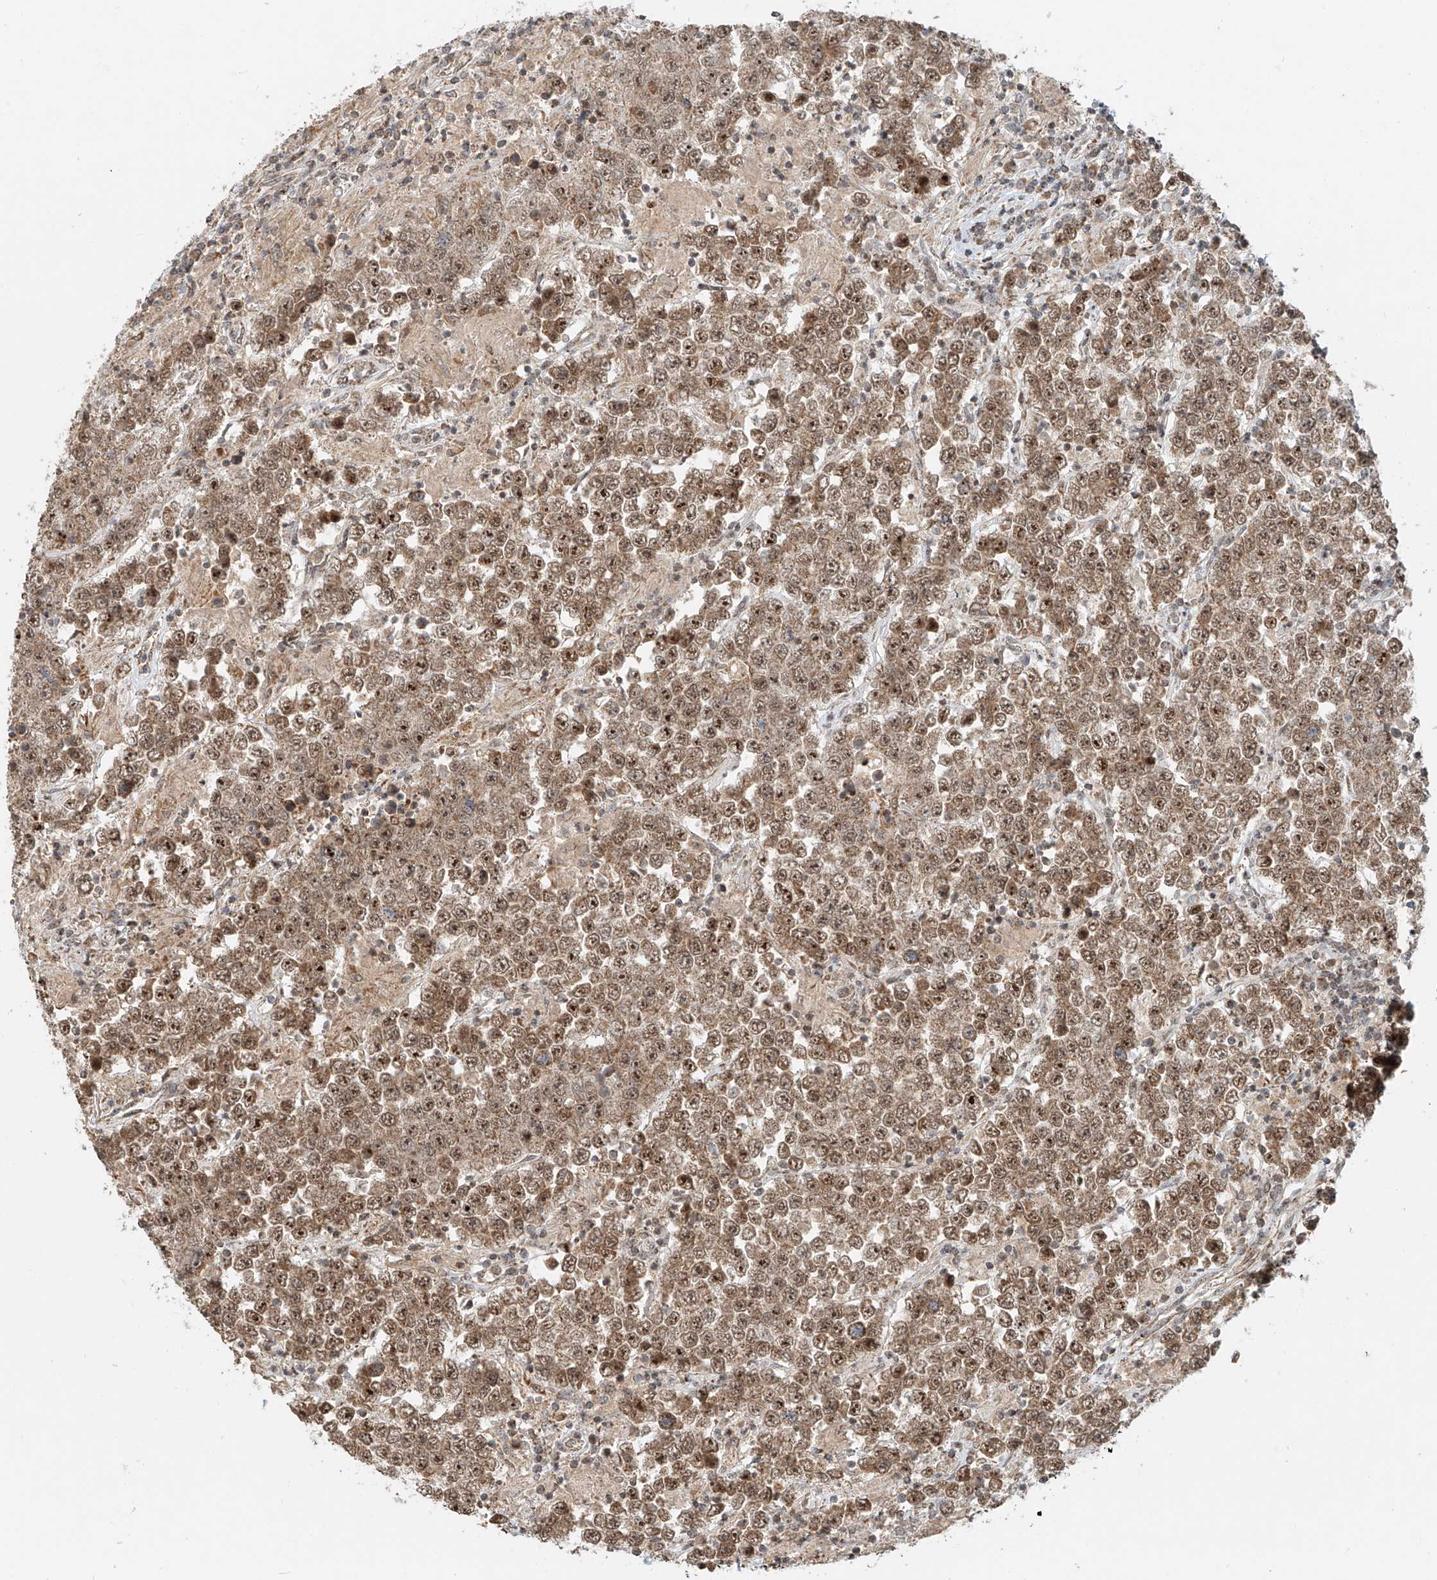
{"staining": {"intensity": "moderate", "quantity": ">75%", "location": "cytoplasmic/membranous,nuclear"}, "tissue": "testis cancer", "cell_type": "Tumor cells", "image_type": "cancer", "snomed": [{"axis": "morphology", "description": "Normal tissue, NOS"}, {"axis": "morphology", "description": "Urothelial carcinoma, High grade"}, {"axis": "morphology", "description": "Seminoma, NOS"}, {"axis": "morphology", "description": "Carcinoma, Embryonal, NOS"}, {"axis": "topography", "description": "Urinary bladder"}, {"axis": "topography", "description": "Testis"}], "caption": "Brown immunohistochemical staining in human testis embryonal carcinoma displays moderate cytoplasmic/membranous and nuclear staining in approximately >75% of tumor cells.", "gene": "SYTL3", "patient": {"sex": "male", "age": 41}}